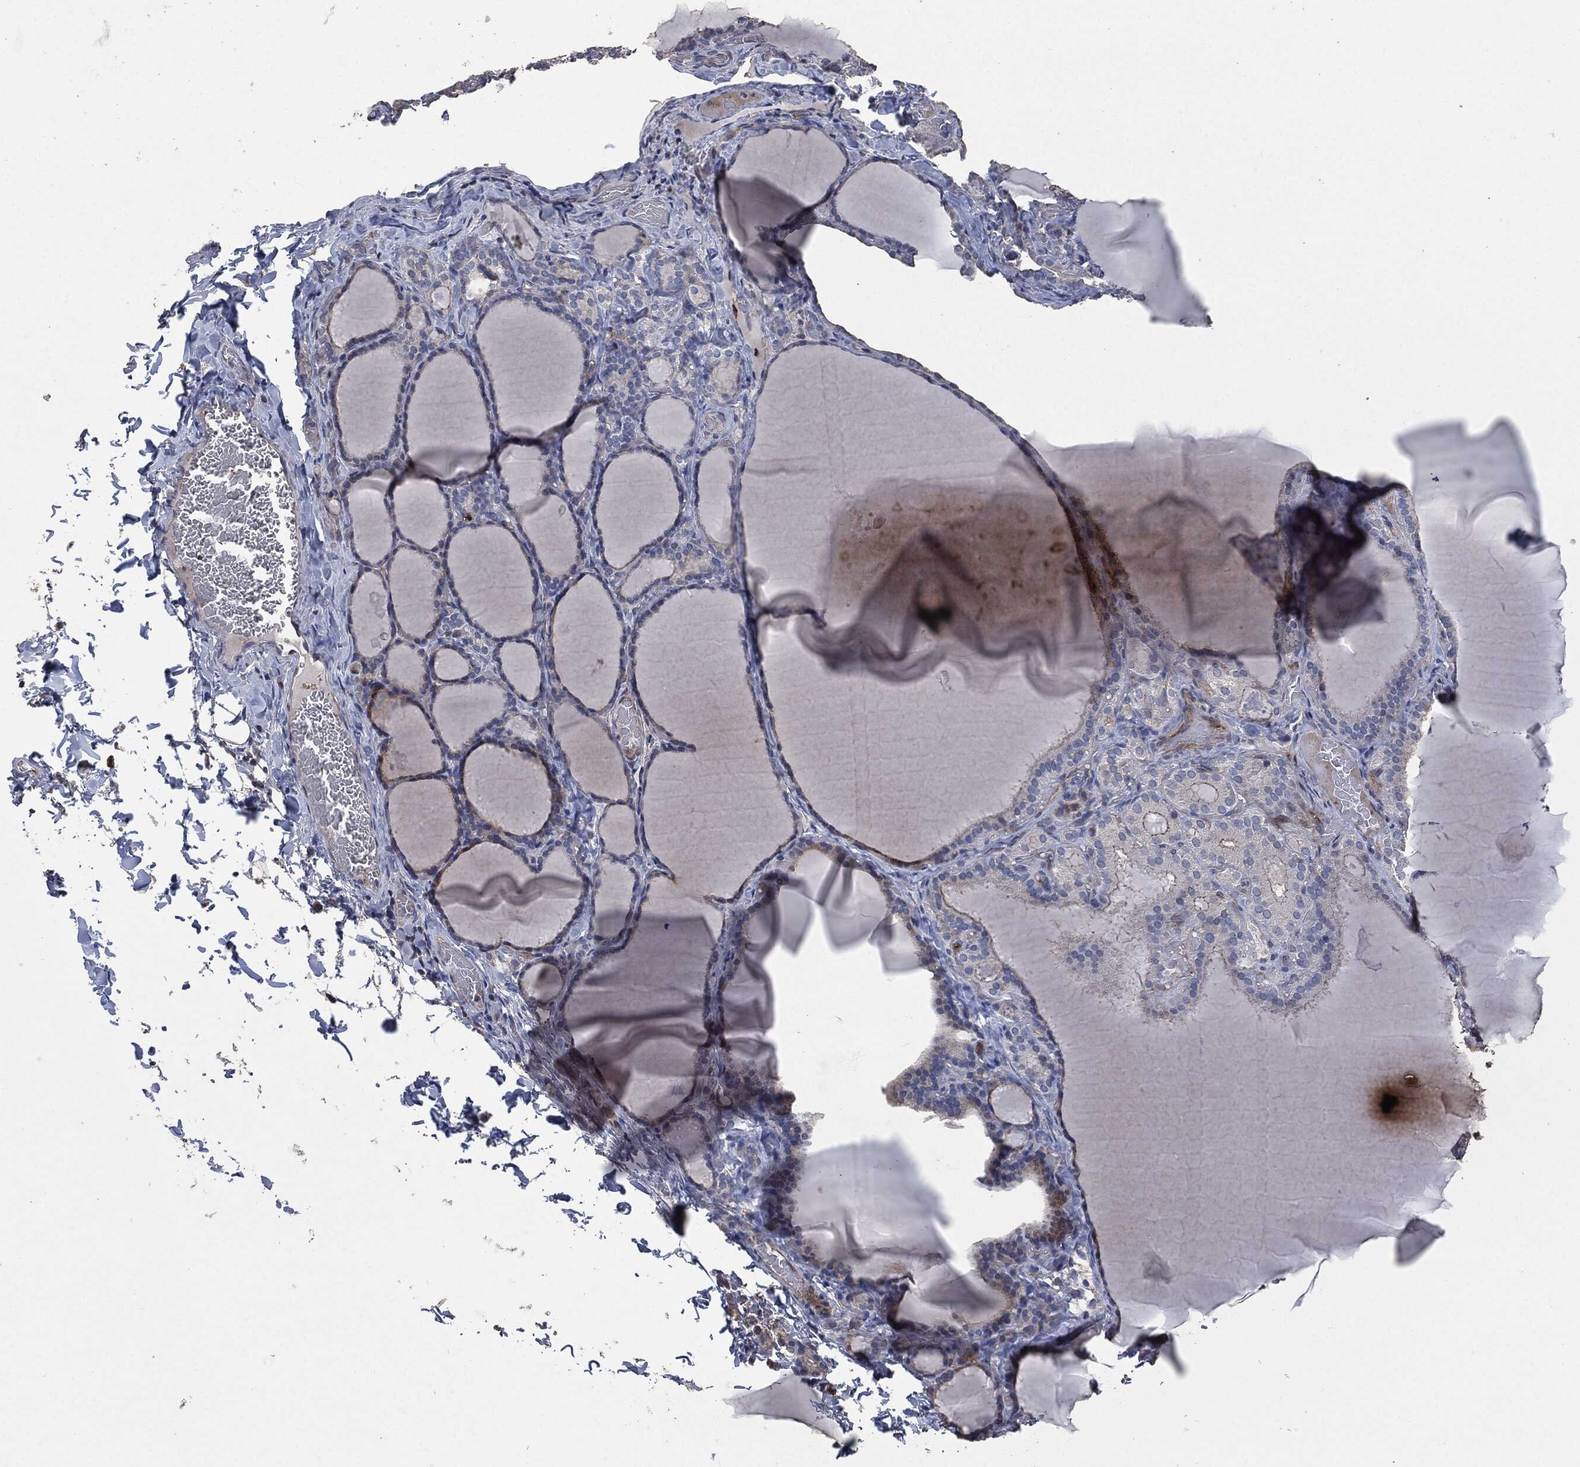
{"staining": {"intensity": "negative", "quantity": "none", "location": "none"}, "tissue": "thyroid gland", "cell_type": "Glandular cells", "image_type": "normal", "snomed": [{"axis": "morphology", "description": "Normal tissue, NOS"}, {"axis": "morphology", "description": "Hyperplasia, NOS"}, {"axis": "topography", "description": "Thyroid gland"}], "caption": "The micrograph demonstrates no significant positivity in glandular cells of thyroid gland.", "gene": "MSLN", "patient": {"sex": "female", "age": 27}}